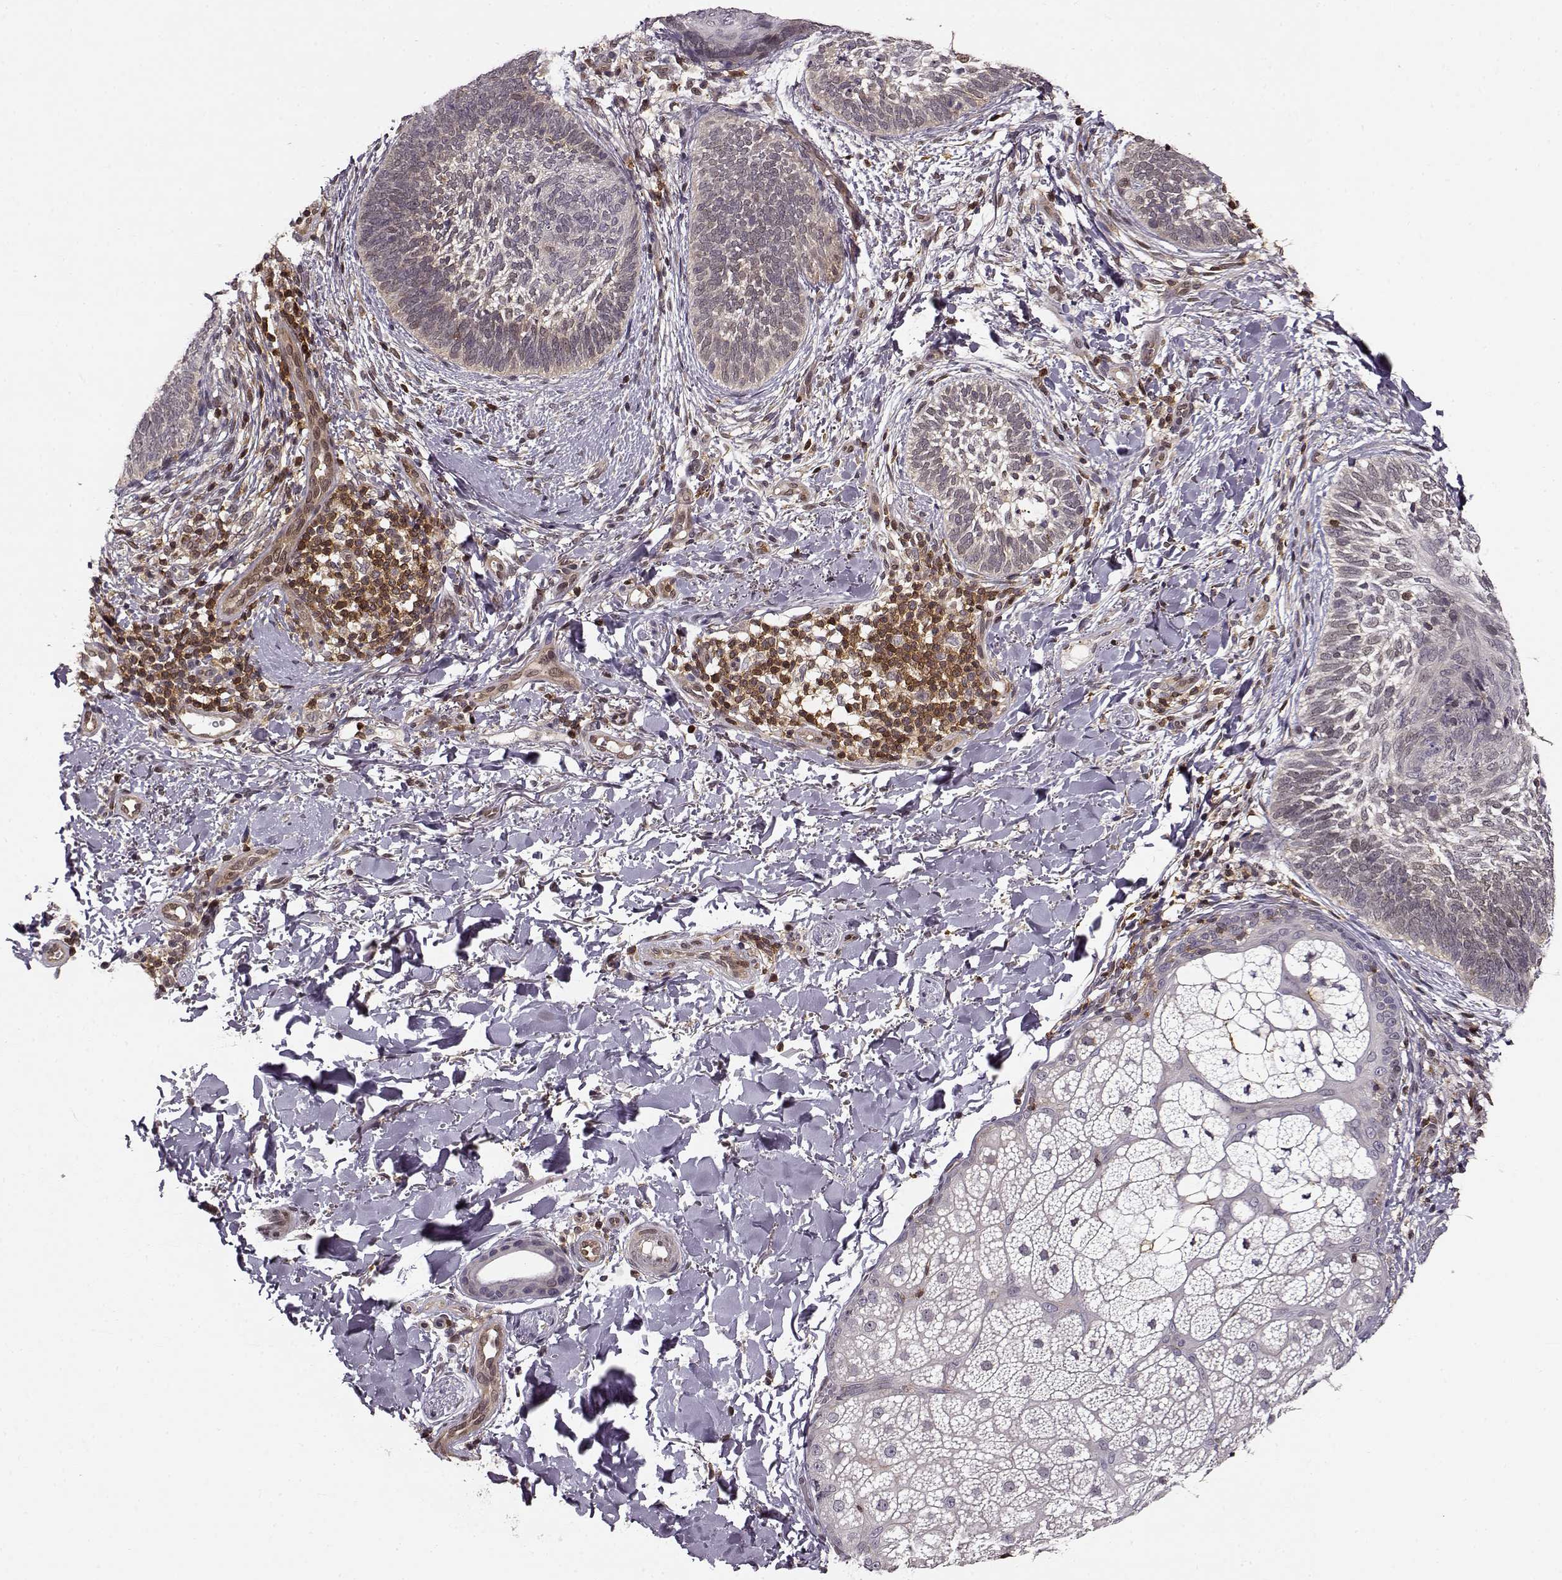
{"staining": {"intensity": "negative", "quantity": "none", "location": "none"}, "tissue": "skin cancer", "cell_type": "Tumor cells", "image_type": "cancer", "snomed": [{"axis": "morphology", "description": "Normal tissue, NOS"}, {"axis": "morphology", "description": "Basal cell carcinoma"}, {"axis": "topography", "description": "Skin"}], "caption": "Skin basal cell carcinoma was stained to show a protein in brown. There is no significant positivity in tumor cells.", "gene": "MFSD1", "patient": {"sex": "male", "age": 46}}